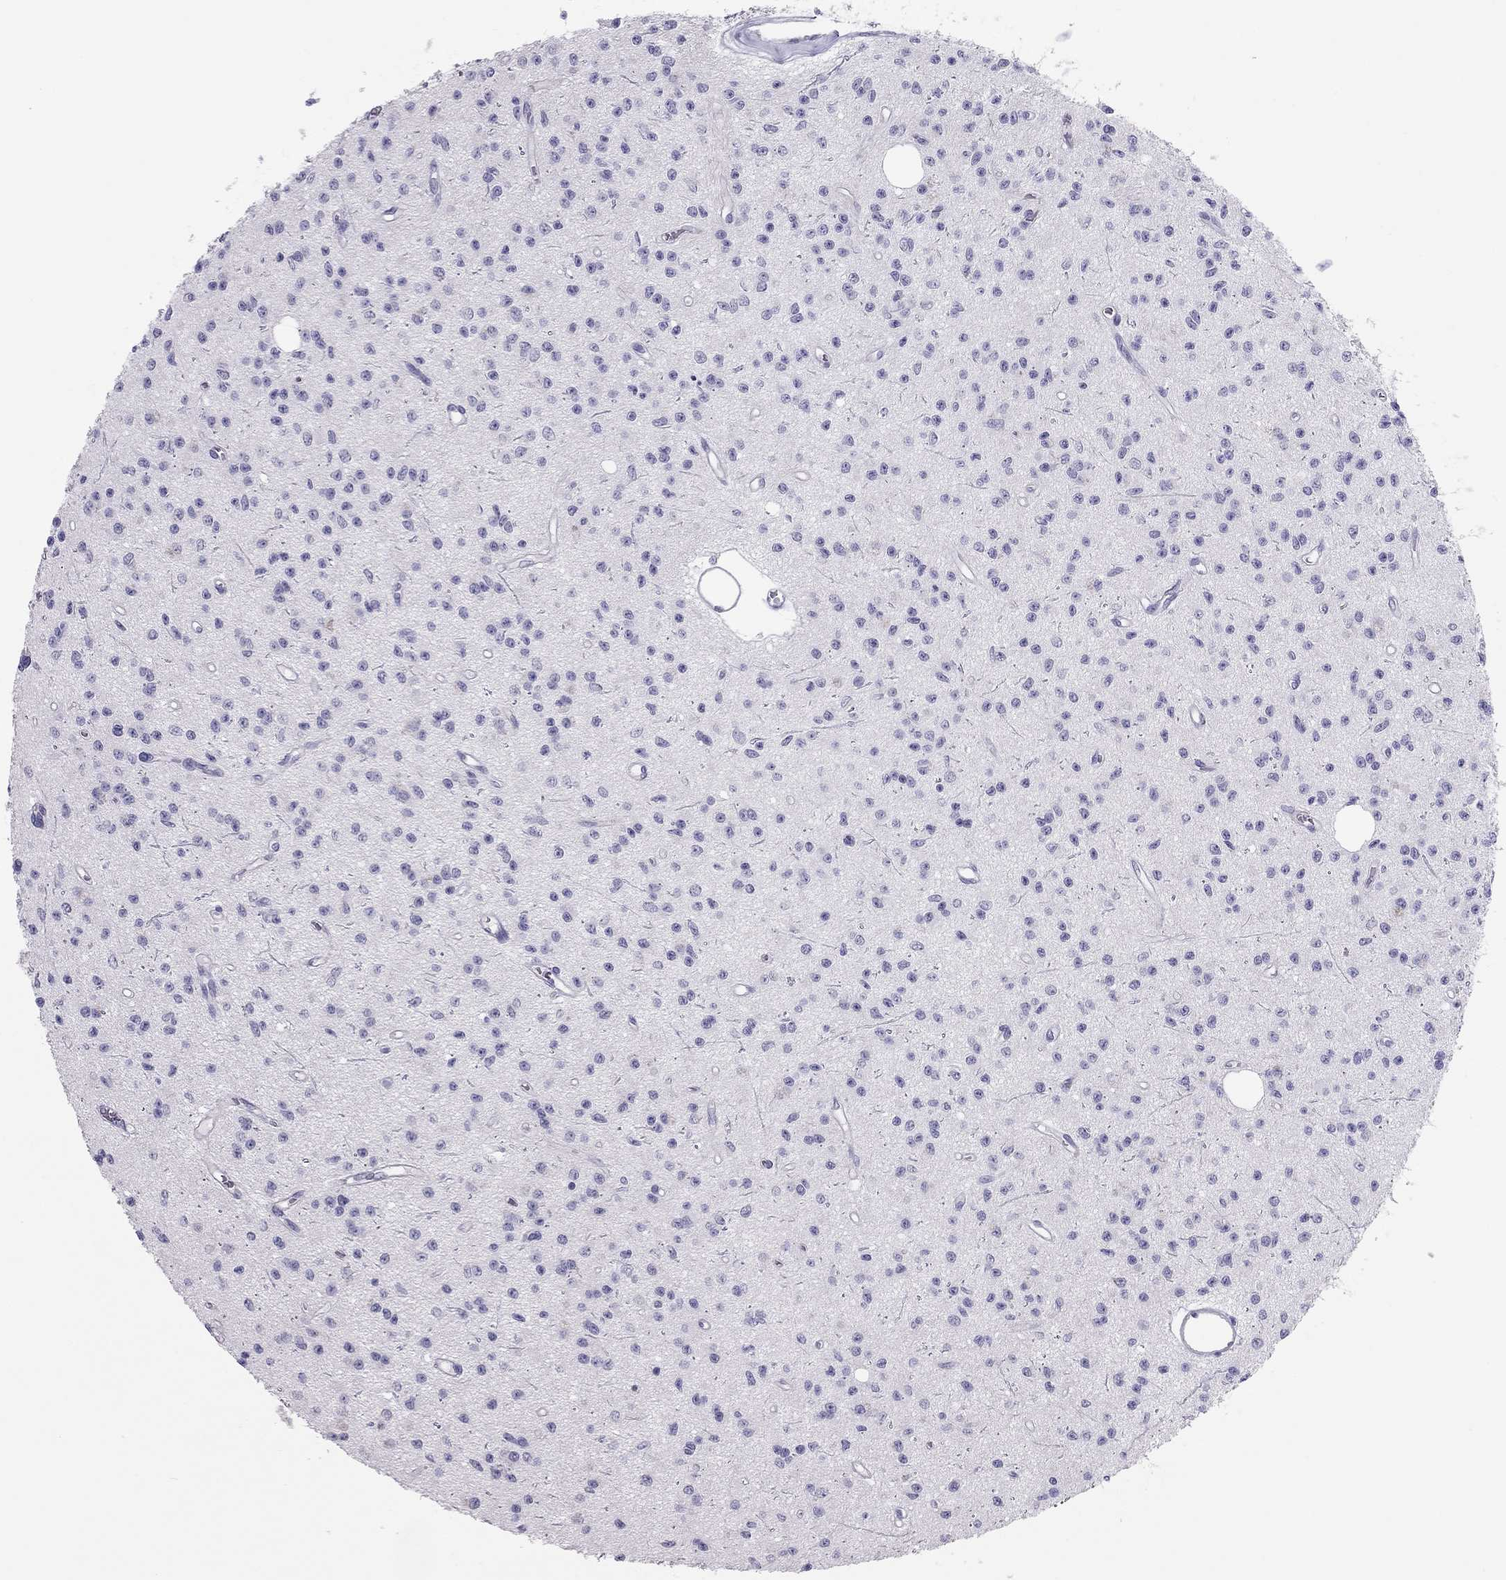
{"staining": {"intensity": "negative", "quantity": "none", "location": "none"}, "tissue": "glioma", "cell_type": "Tumor cells", "image_type": "cancer", "snomed": [{"axis": "morphology", "description": "Glioma, malignant, Low grade"}, {"axis": "topography", "description": "Brain"}], "caption": "Glioma was stained to show a protein in brown. There is no significant staining in tumor cells. Brightfield microscopy of immunohistochemistry stained with DAB (brown) and hematoxylin (blue), captured at high magnification.", "gene": "SPATA12", "patient": {"sex": "female", "age": 45}}